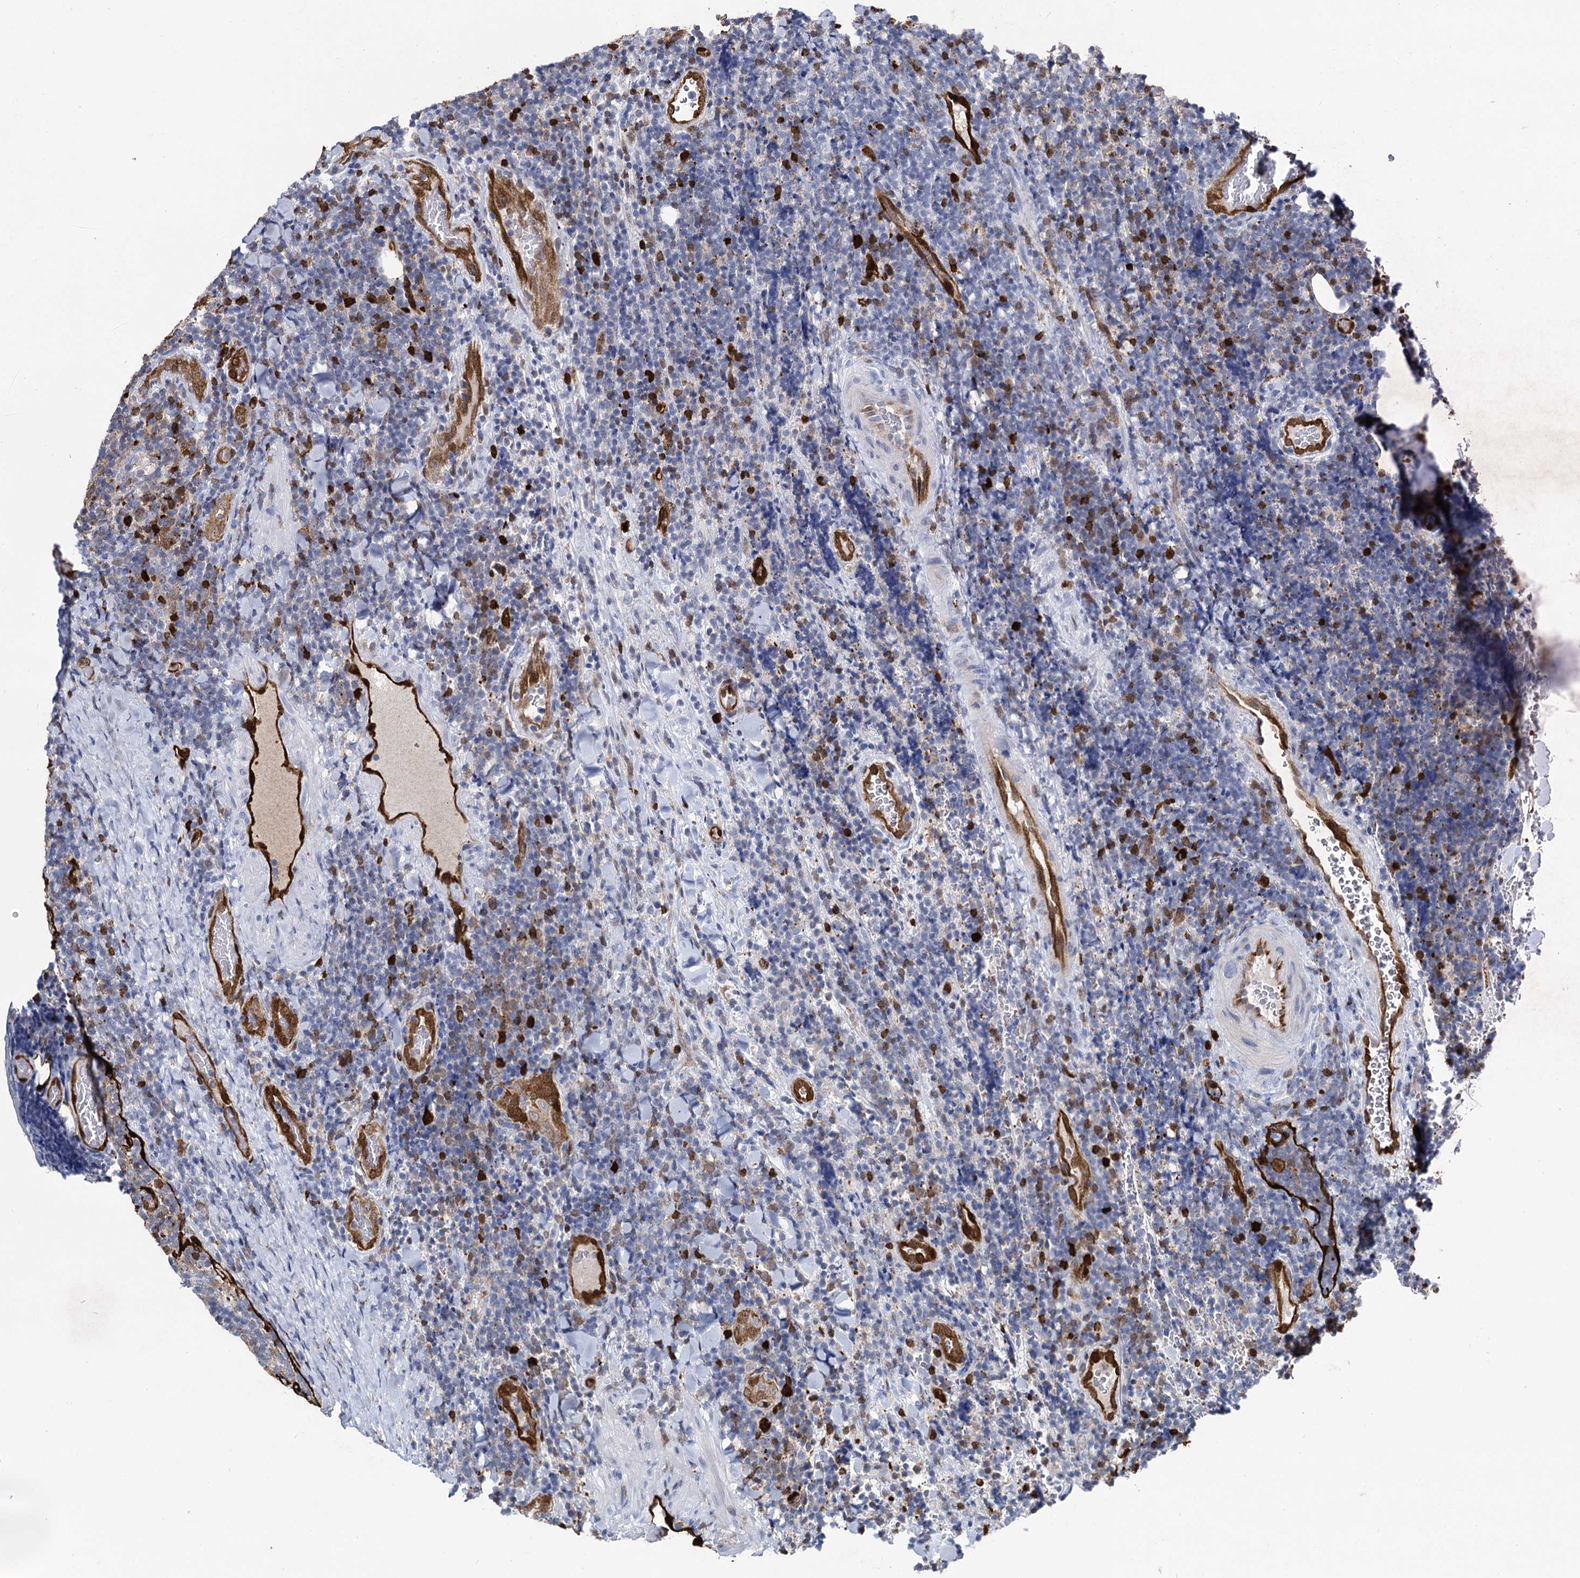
{"staining": {"intensity": "negative", "quantity": "none", "location": "none"}, "tissue": "lymphoma", "cell_type": "Tumor cells", "image_type": "cancer", "snomed": [{"axis": "morphology", "description": "Malignant lymphoma, non-Hodgkin's type, Low grade"}, {"axis": "topography", "description": "Lymph node"}], "caption": "Immunohistochemistry of malignant lymphoma, non-Hodgkin's type (low-grade) demonstrates no staining in tumor cells. (Brightfield microscopy of DAB (3,3'-diaminobenzidine) immunohistochemistry (IHC) at high magnification).", "gene": "FABP5", "patient": {"sex": "male", "age": 66}}